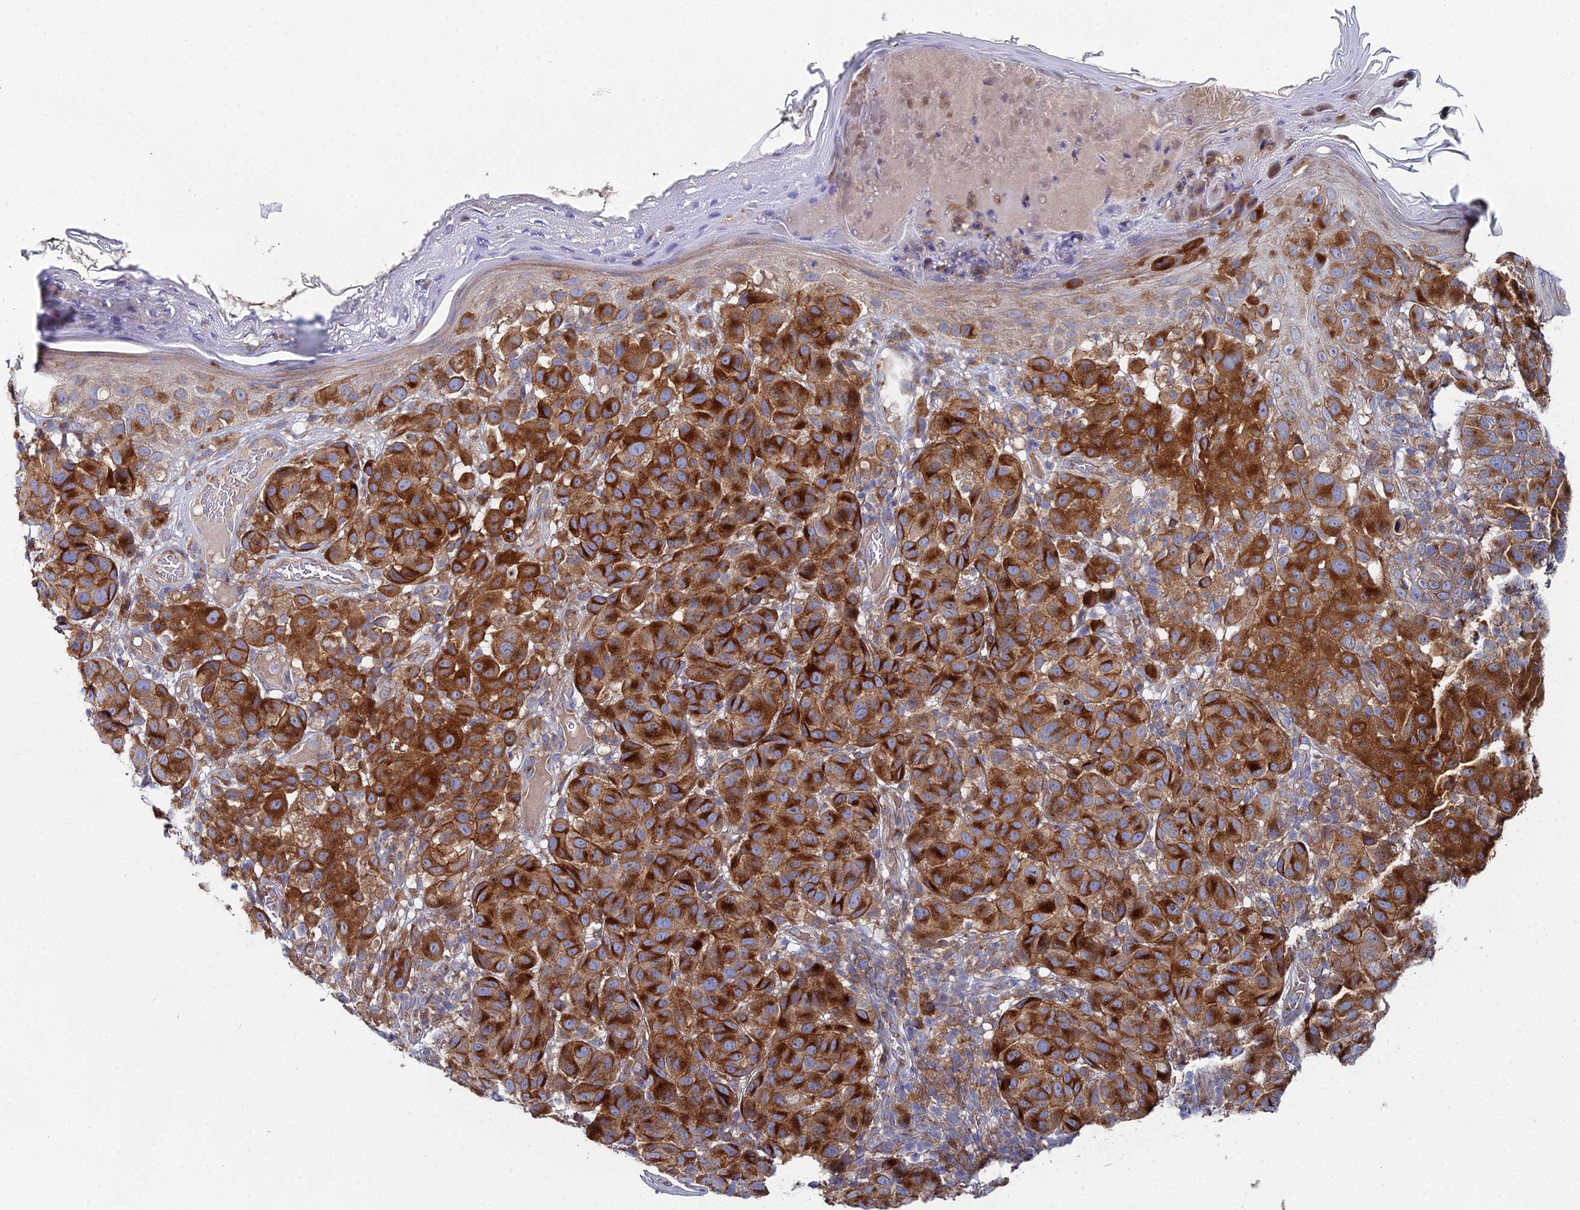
{"staining": {"intensity": "strong", "quantity": ">75%", "location": "cytoplasmic/membranous"}, "tissue": "melanoma", "cell_type": "Tumor cells", "image_type": "cancer", "snomed": [{"axis": "morphology", "description": "Malignant melanoma, NOS"}, {"axis": "topography", "description": "Skin"}], "caption": "A micrograph of malignant melanoma stained for a protein reveals strong cytoplasmic/membranous brown staining in tumor cells.", "gene": "CLCN3", "patient": {"sex": "male", "age": 38}}